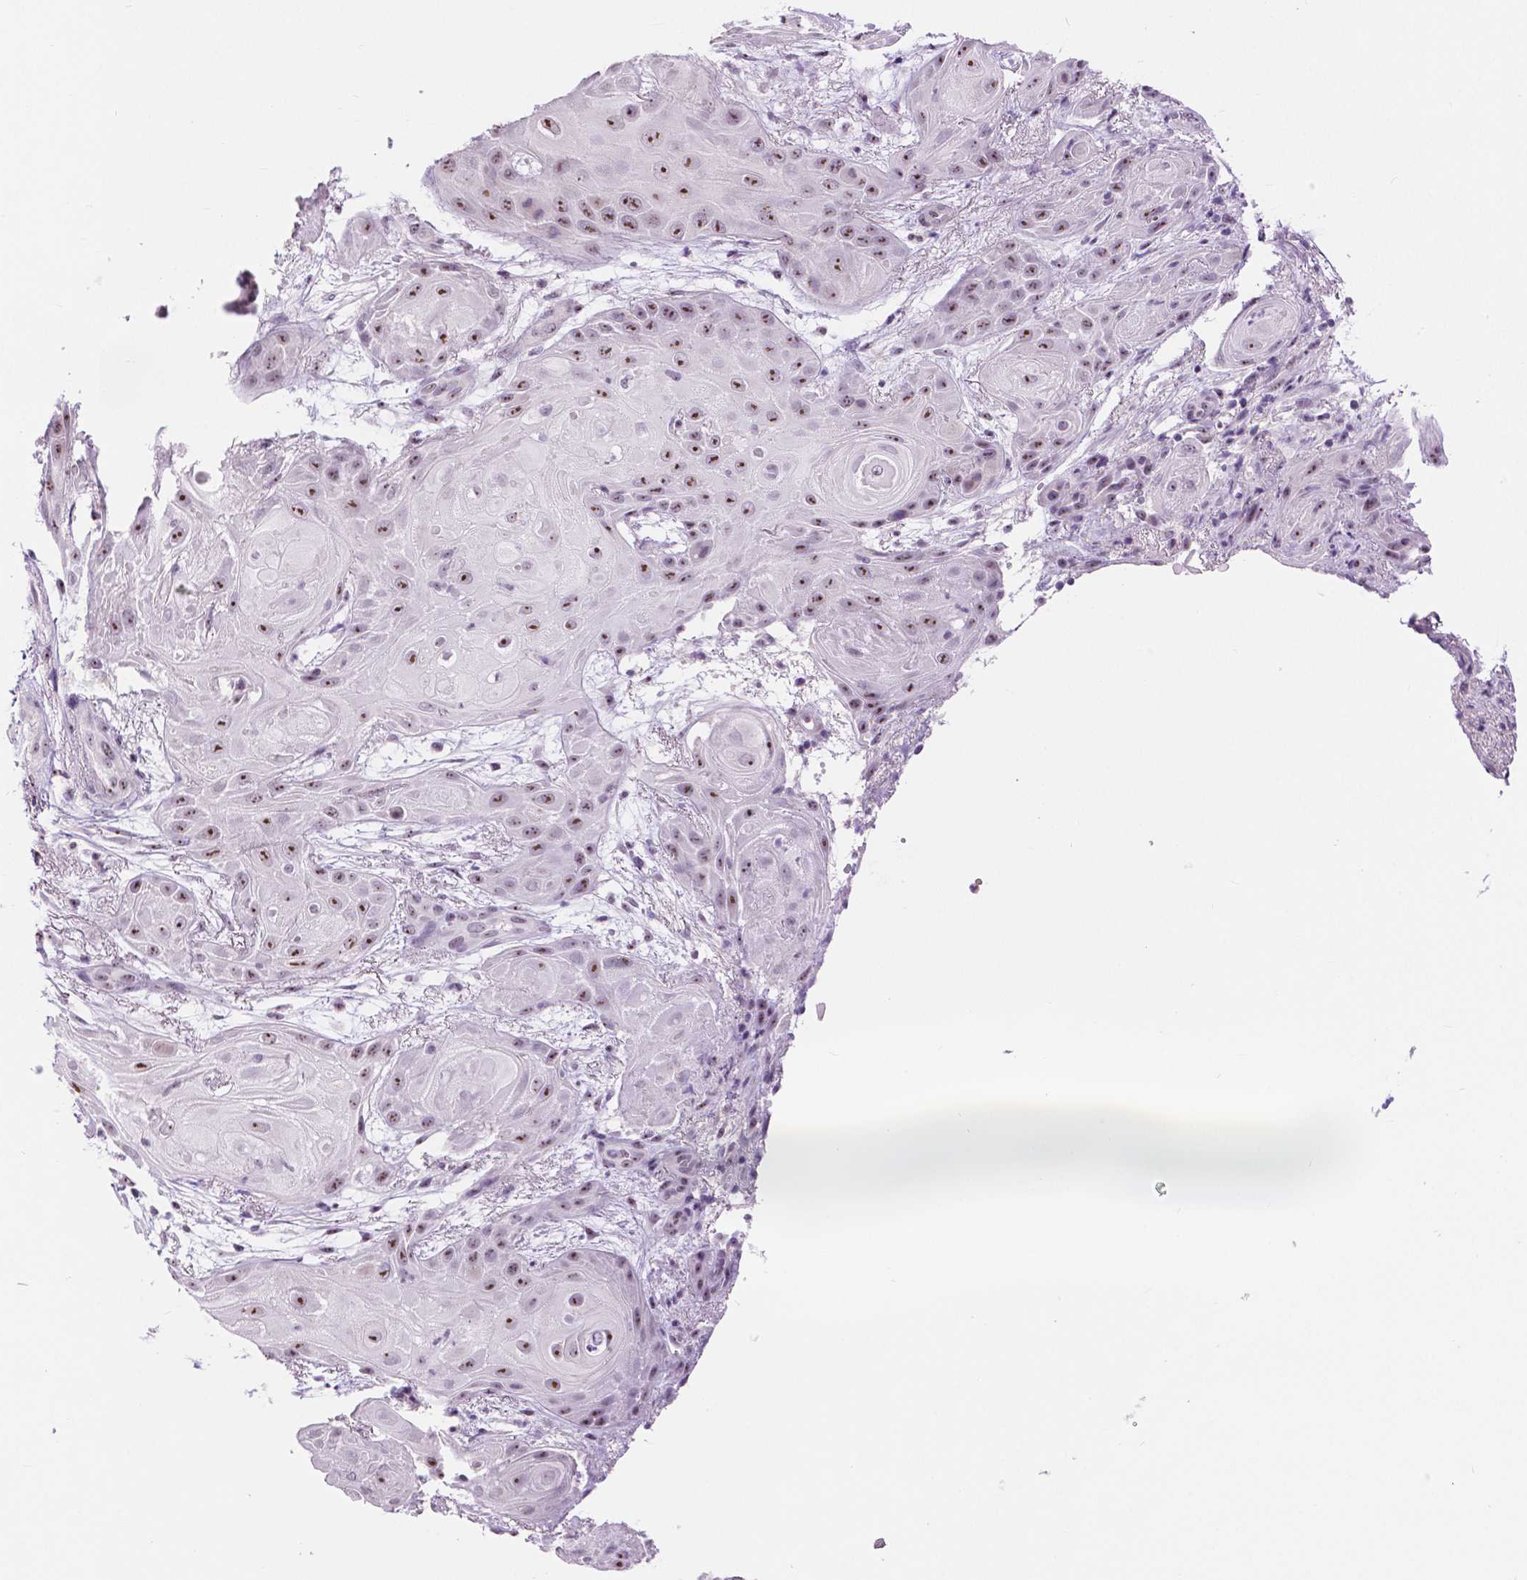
{"staining": {"intensity": "moderate", "quantity": ">75%", "location": "nuclear"}, "tissue": "skin cancer", "cell_type": "Tumor cells", "image_type": "cancer", "snomed": [{"axis": "morphology", "description": "Squamous cell carcinoma, NOS"}, {"axis": "topography", "description": "Skin"}], "caption": "IHC image of skin cancer stained for a protein (brown), which exhibits medium levels of moderate nuclear expression in approximately >75% of tumor cells.", "gene": "NHP2", "patient": {"sex": "male", "age": 62}}